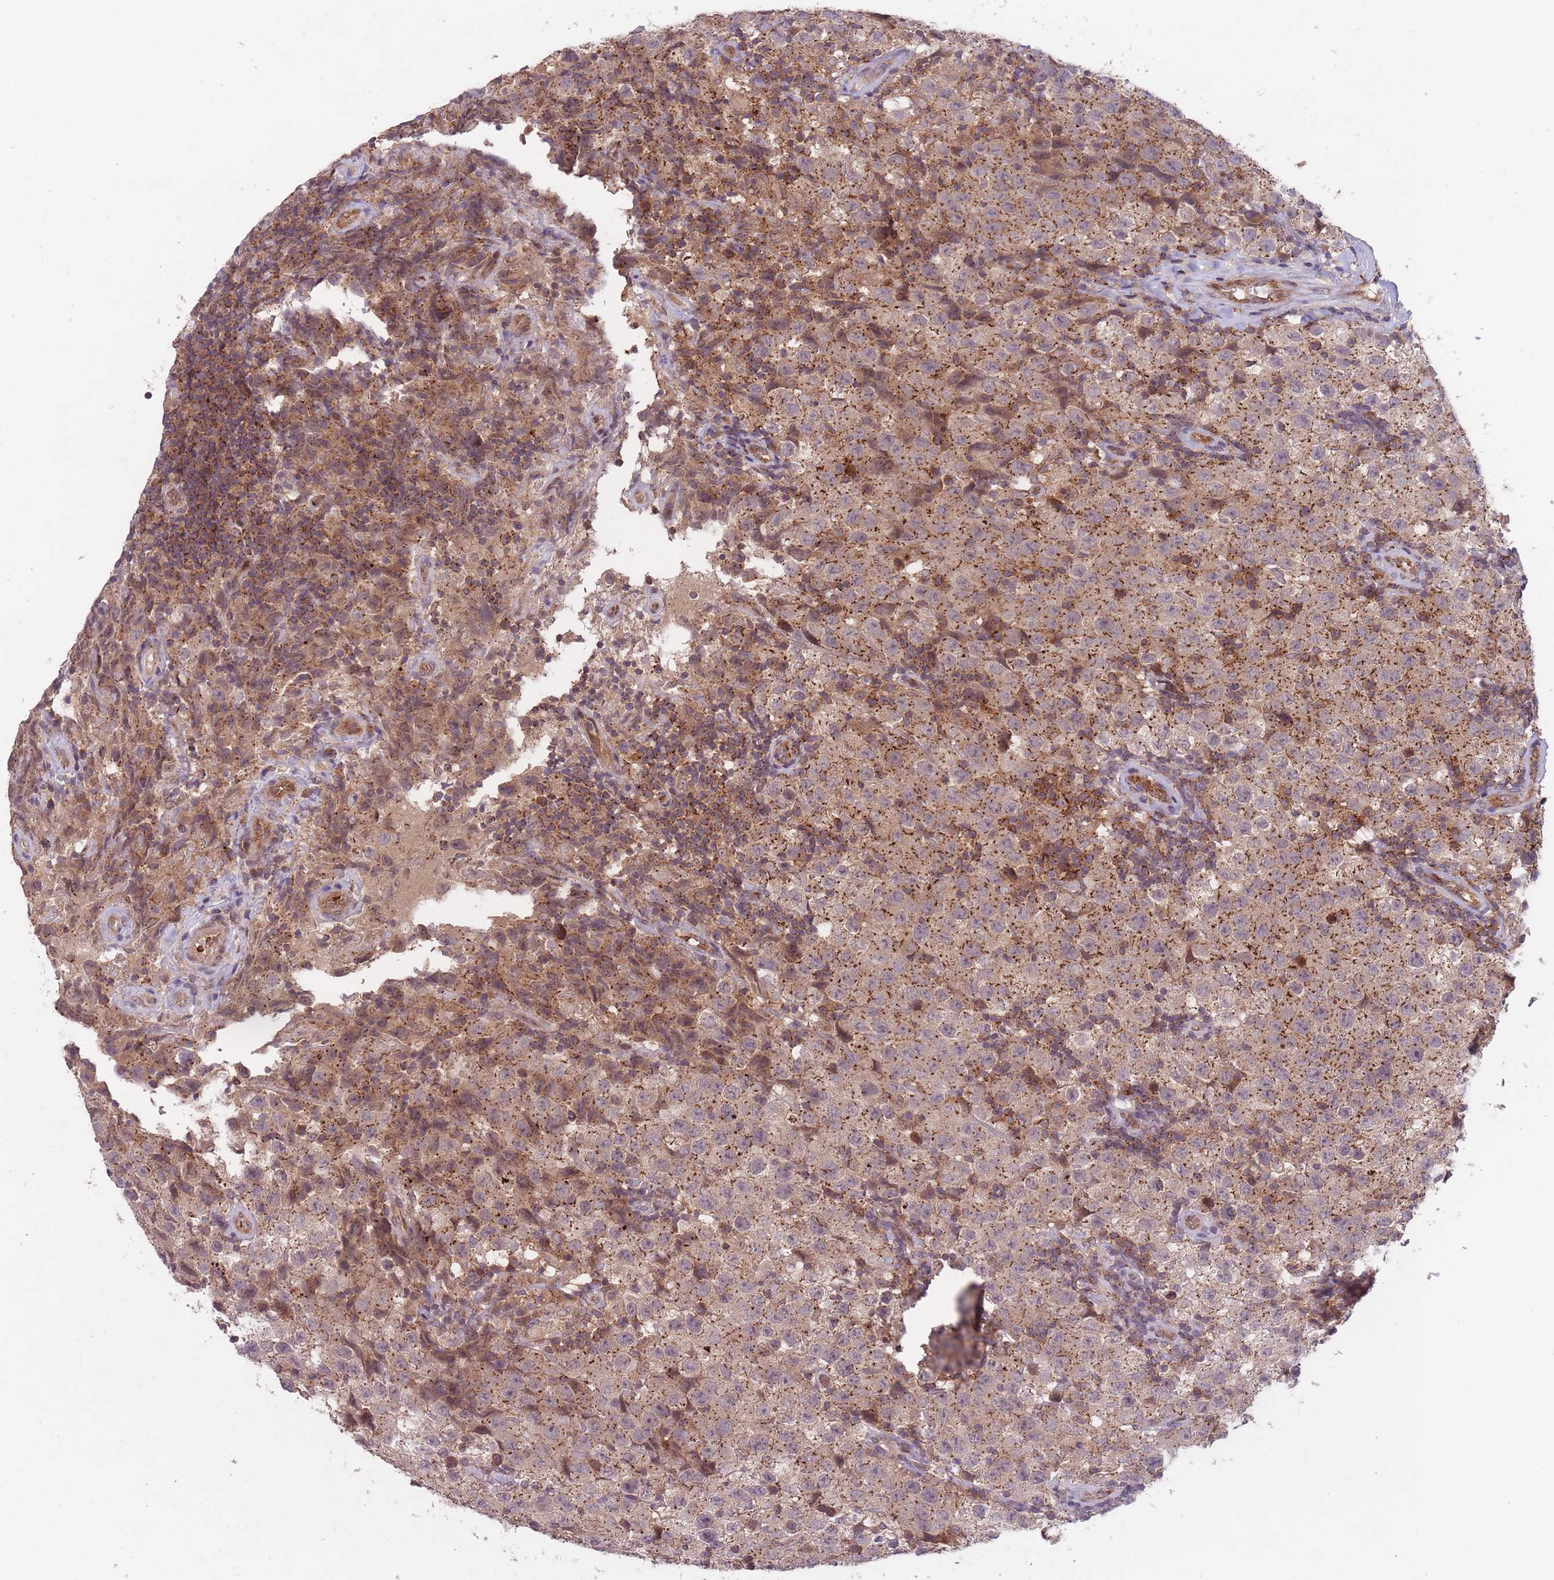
{"staining": {"intensity": "moderate", "quantity": "25%-75%", "location": "cytoplasmic/membranous"}, "tissue": "testis cancer", "cell_type": "Tumor cells", "image_type": "cancer", "snomed": [{"axis": "morphology", "description": "Seminoma, NOS"}, {"axis": "morphology", "description": "Carcinoma, Embryonal, NOS"}, {"axis": "topography", "description": "Testis"}], "caption": "Immunohistochemical staining of human testis embryonal carcinoma reveals medium levels of moderate cytoplasmic/membranous staining in approximately 25%-75% of tumor cells. (DAB (3,3'-diaminobenzidine) = brown stain, brightfield microscopy at high magnification).", "gene": "SECTM1", "patient": {"sex": "male", "age": 41}}